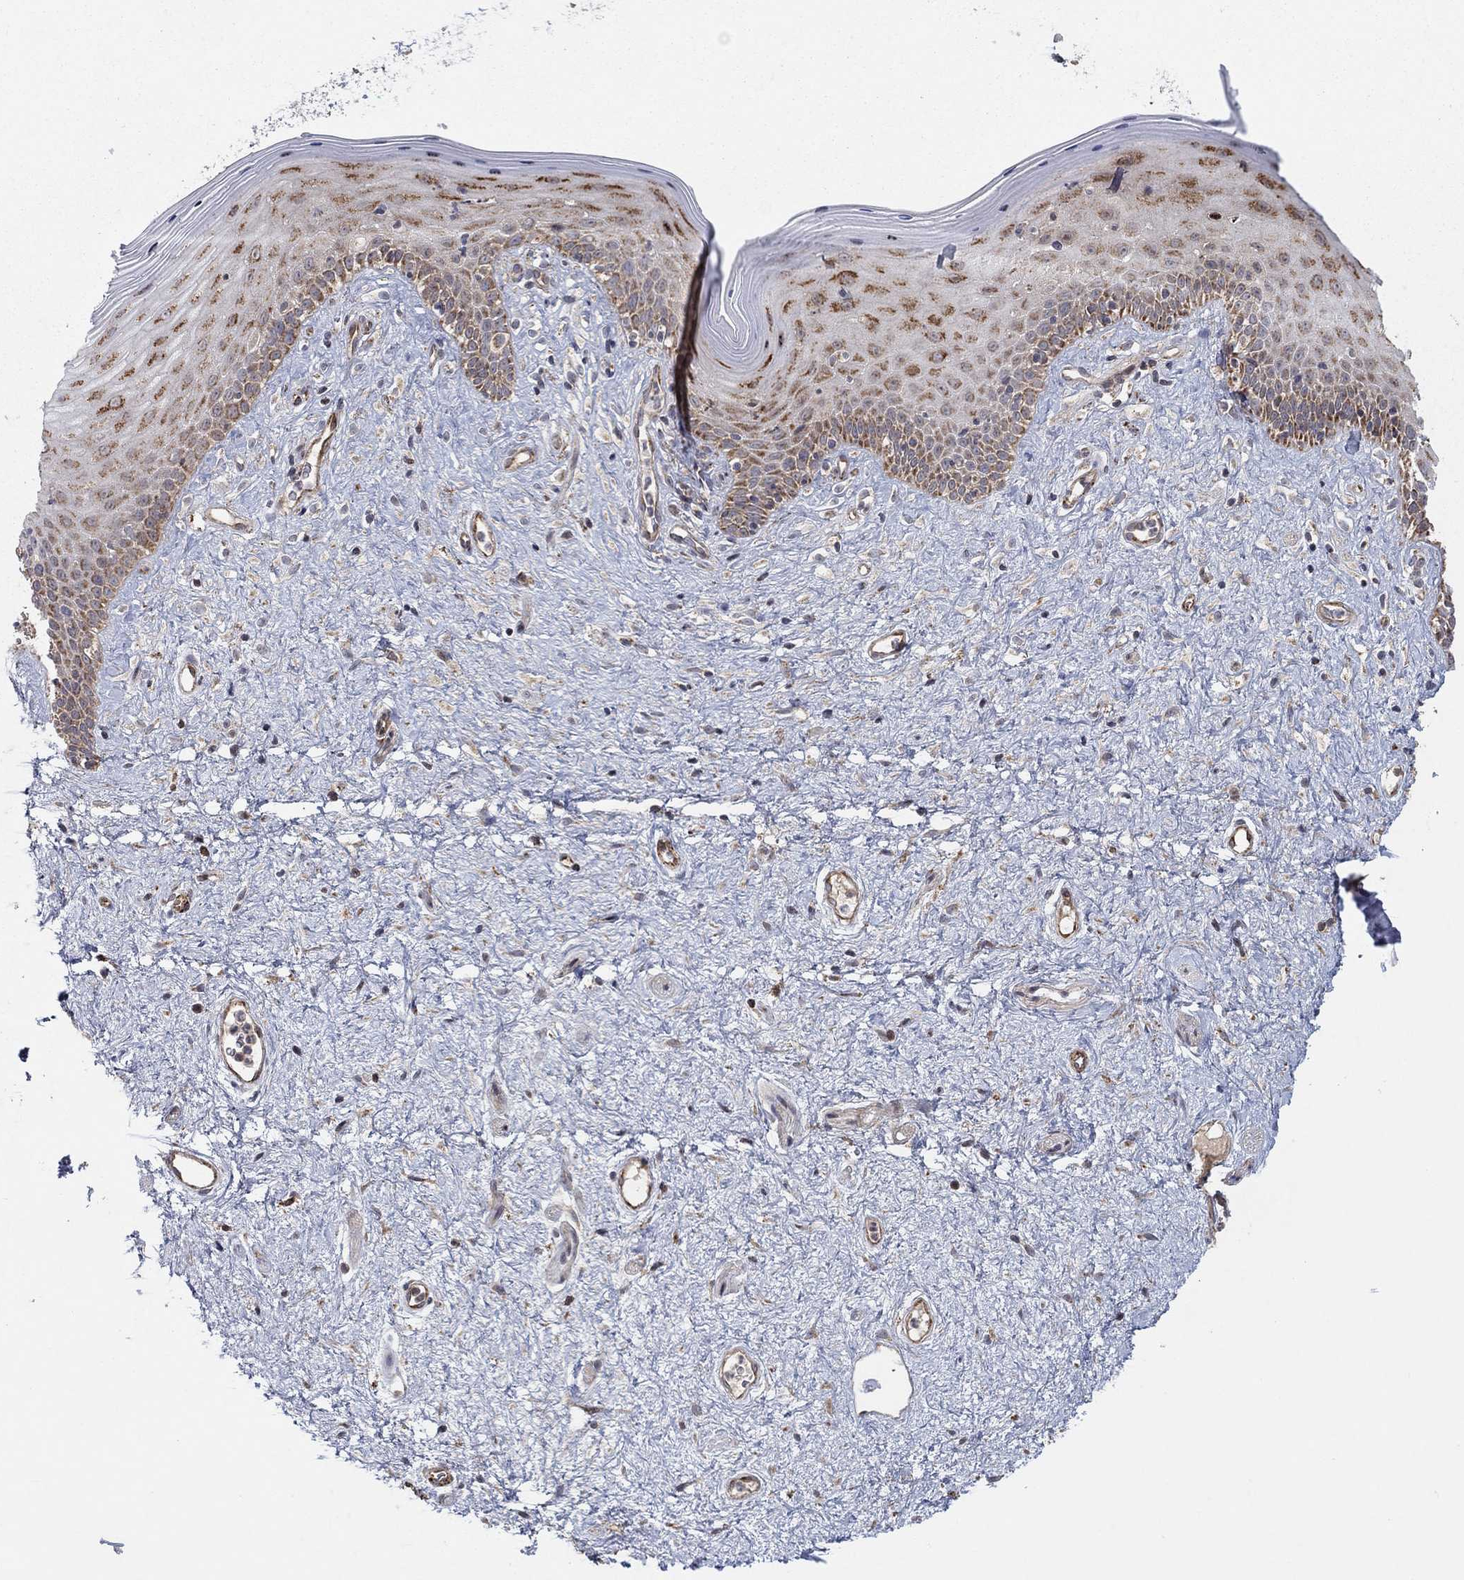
{"staining": {"intensity": "moderate", "quantity": "<25%", "location": "cytoplasmic/membranous,nuclear"}, "tissue": "vagina", "cell_type": "Squamous epithelial cells", "image_type": "normal", "snomed": [{"axis": "morphology", "description": "Normal tissue, NOS"}, {"axis": "topography", "description": "Vagina"}], "caption": "This histopathology image shows IHC staining of benign vagina, with low moderate cytoplasmic/membranous,nuclear expression in approximately <25% of squamous epithelial cells.", "gene": "ZNF395", "patient": {"sex": "female", "age": 47}}